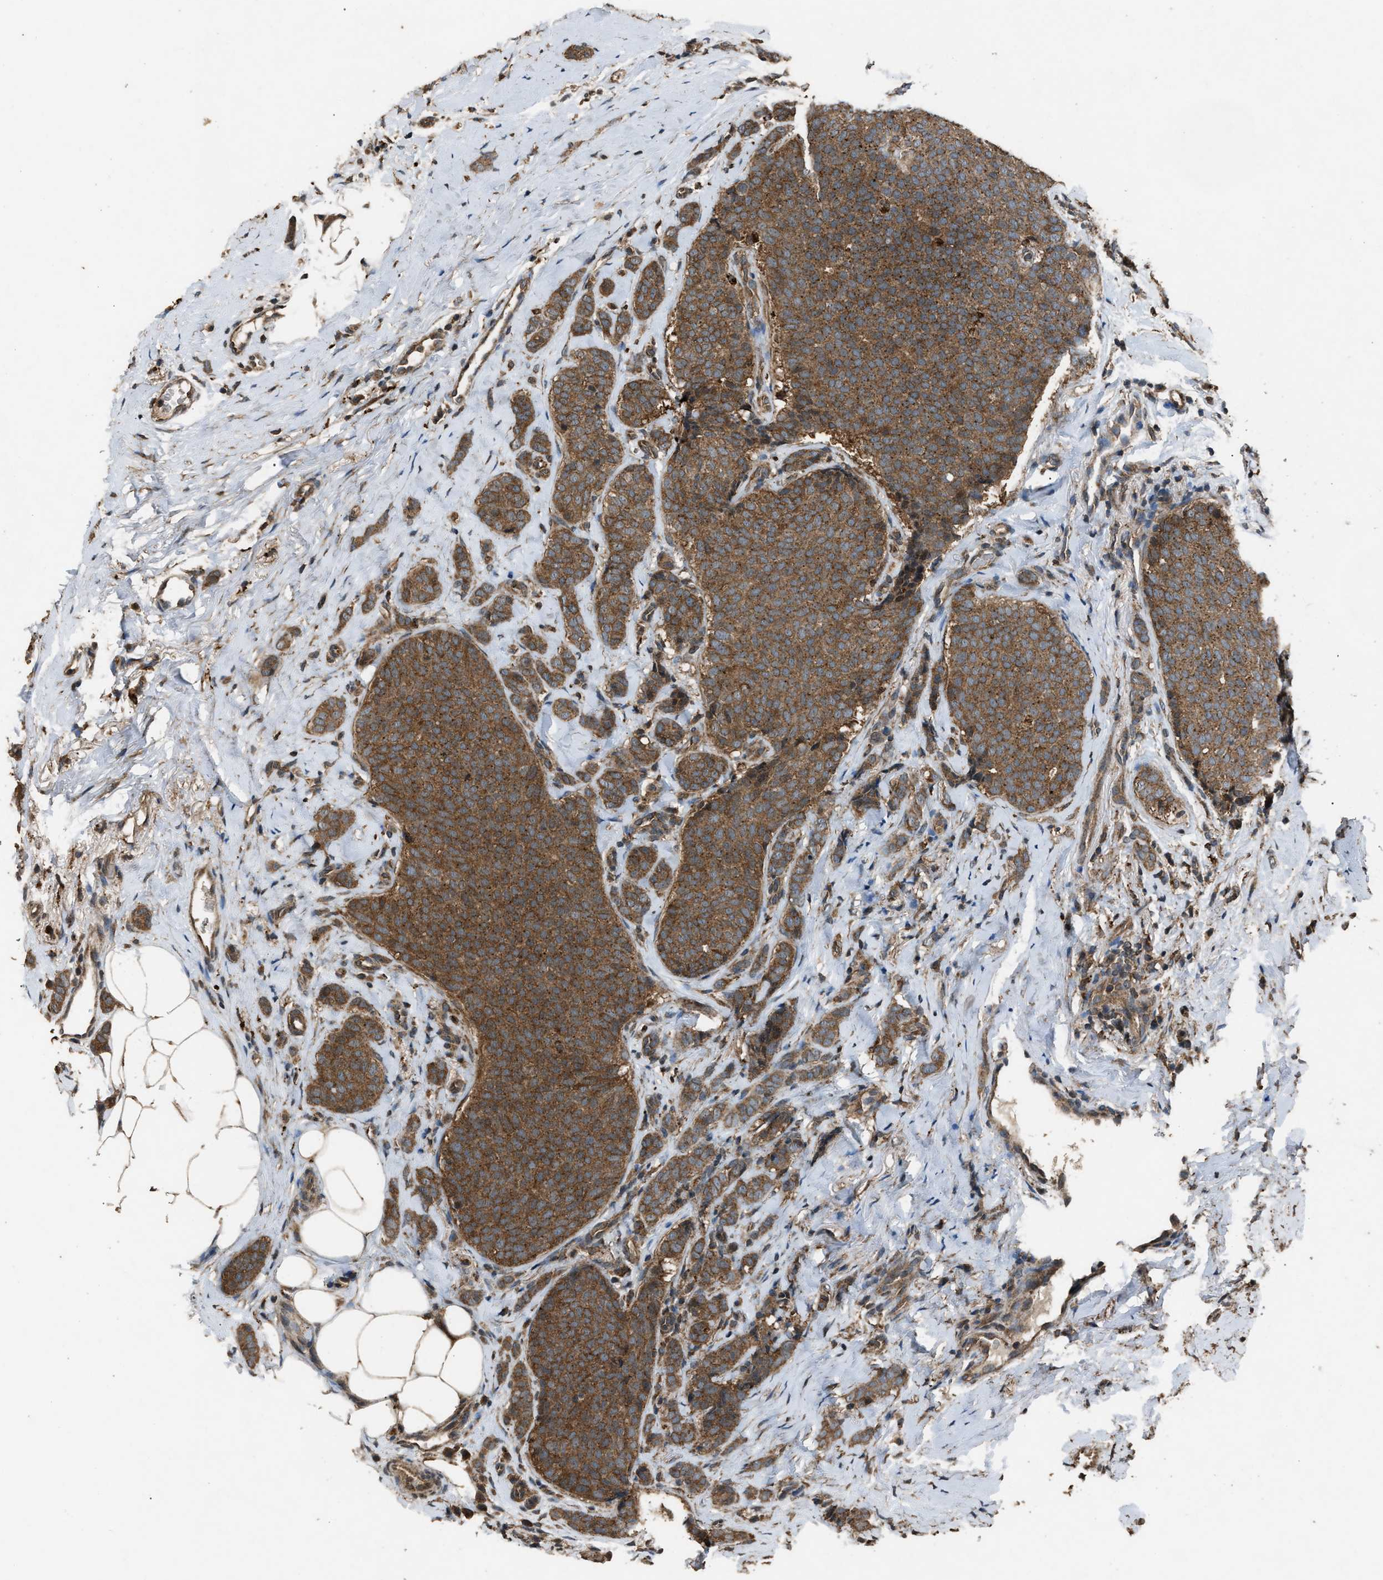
{"staining": {"intensity": "moderate", "quantity": ">75%", "location": "cytoplasmic/membranous"}, "tissue": "breast cancer", "cell_type": "Tumor cells", "image_type": "cancer", "snomed": [{"axis": "morphology", "description": "Lobular carcinoma"}, {"axis": "topography", "description": "Skin"}, {"axis": "topography", "description": "Breast"}], "caption": "Breast cancer tissue reveals moderate cytoplasmic/membranous positivity in approximately >75% of tumor cells, visualized by immunohistochemistry.", "gene": "PSMD1", "patient": {"sex": "female", "age": 46}}